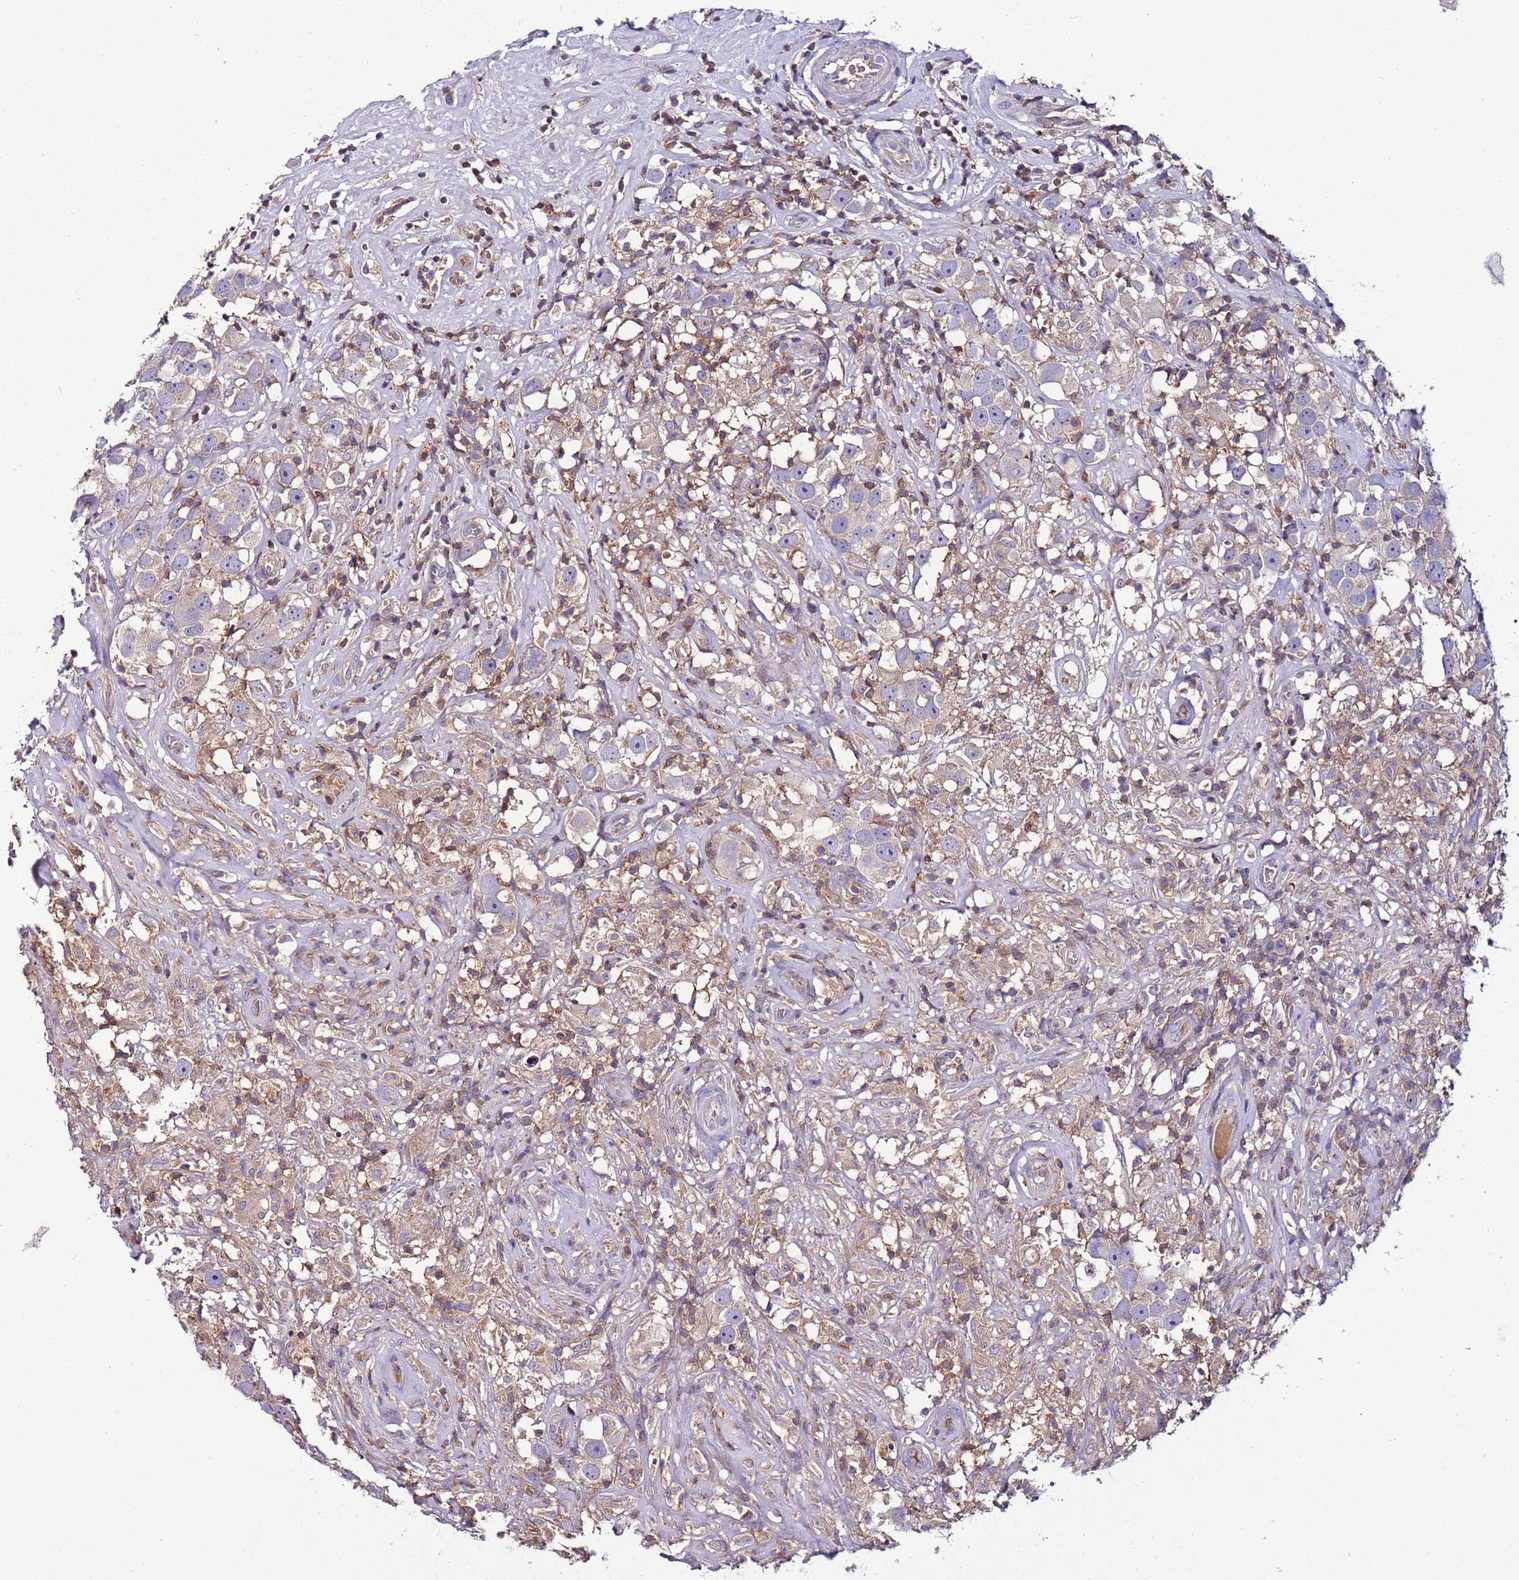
{"staining": {"intensity": "weak", "quantity": "<25%", "location": "cytoplasmic/membranous"}, "tissue": "testis cancer", "cell_type": "Tumor cells", "image_type": "cancer", "snomed": [{"axis": "morphology", "description": "Seminoma, NOS"}, {"axis": "topography", "description": "Testis"}], "caption": "High magnification brightfield microscopy of testis cancer stained with DAB (brown) and counterstained with hematoxylin (blue): tumor cells show no significant expression. The staining is performed using DAB brown chromogen with nuclei counter-stained in using hematoxylin.", "gene": "IGIP", "patient": {"sex": "male", "age": 49}}